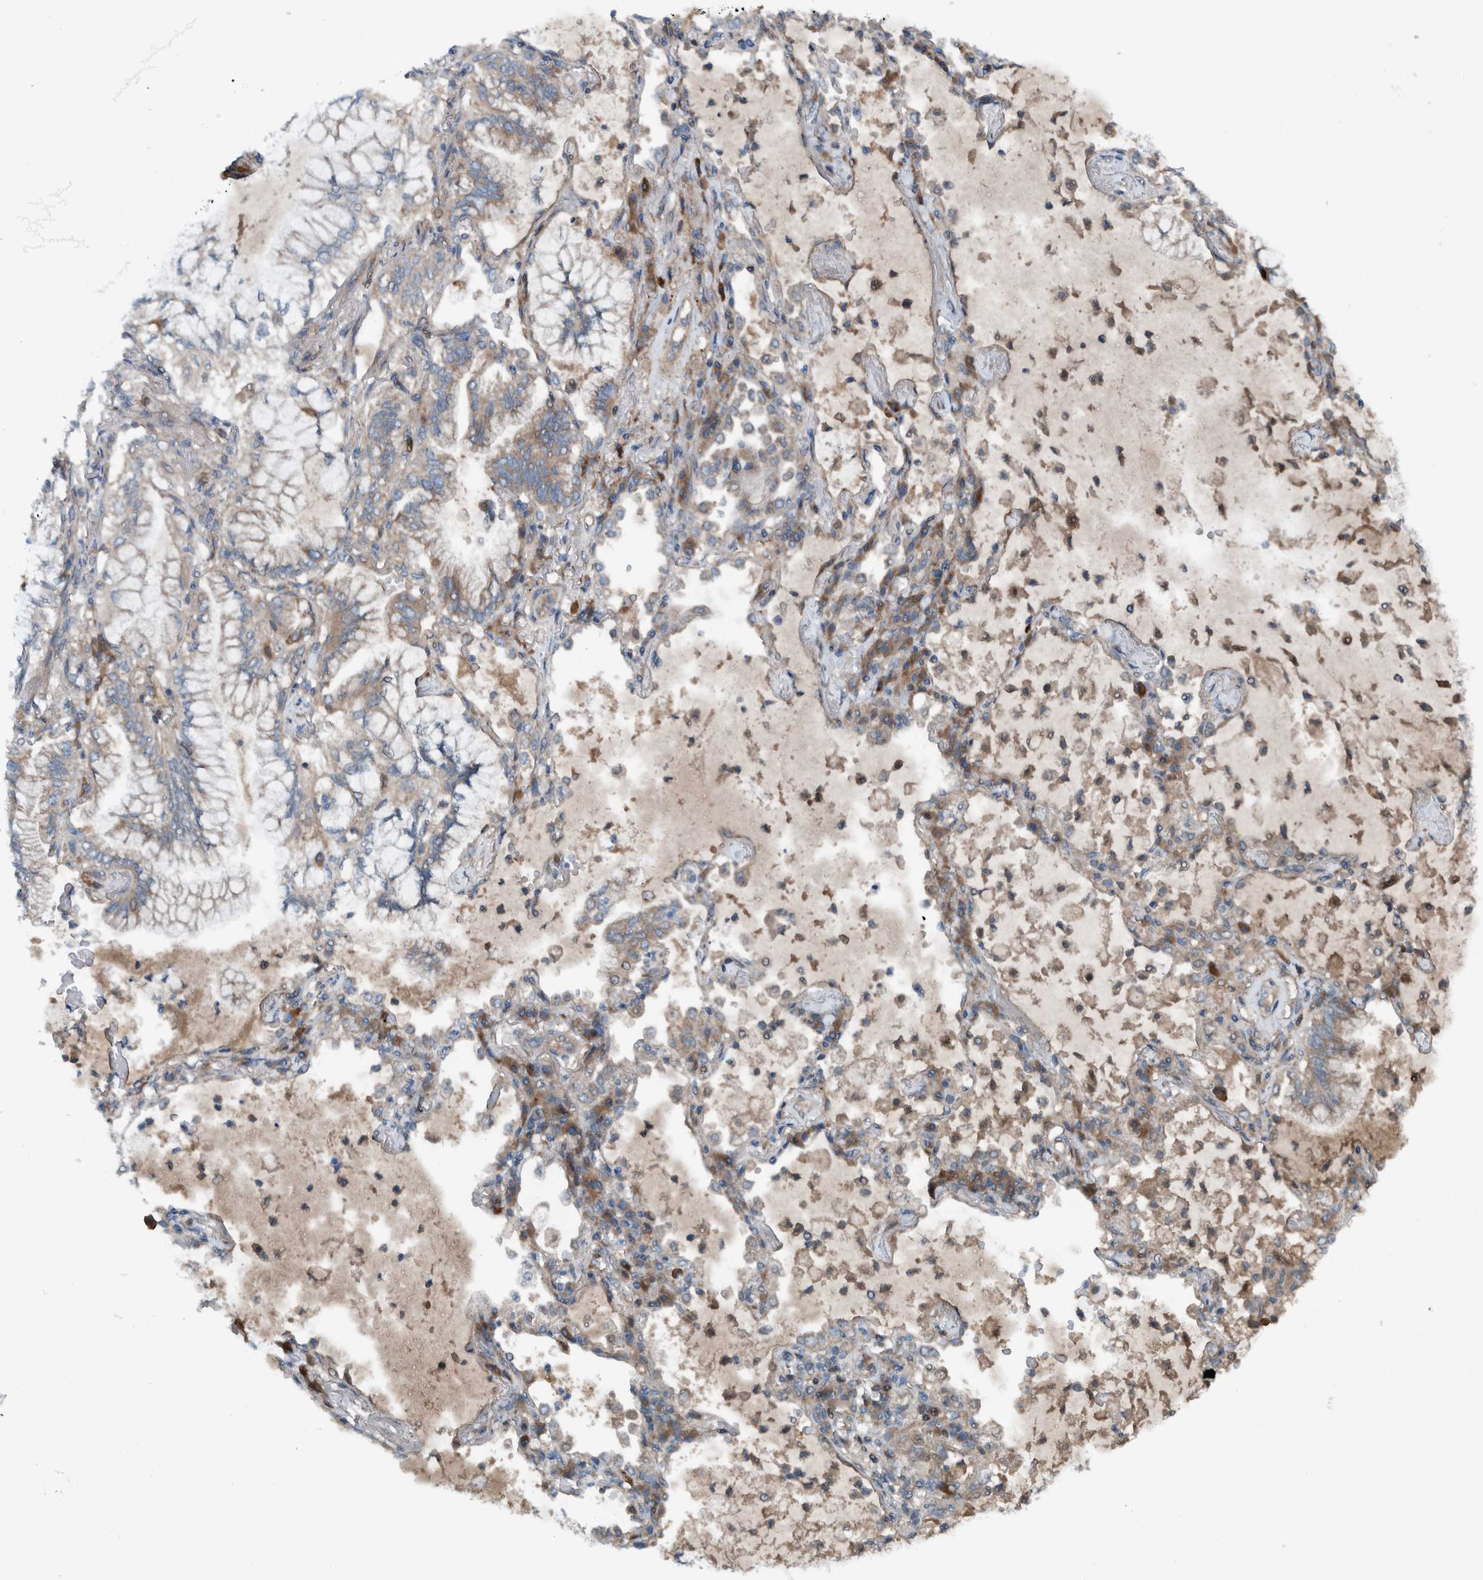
{"staining": {"intensity": "weak", "quantity": ">75%", "location": "cytoplasmic/membranous"}, "tissue": "lung cancer", "cell_type": "Tumor cells", "image_type": "cancer", "snomed": [{"axis": "morphology", "description": "Adenocarcinoma, NOS"}, {"axis": "topography", "description": "Lung"}], "caption": "Brown immunohistochemical staining in human lung adenocarcinoma shows weak cytoplasmic/membranous positivity in approximately >75% of tumor cells.", "gene": "CUEDC1", "patient": {"sex": "female", "age": 70}}